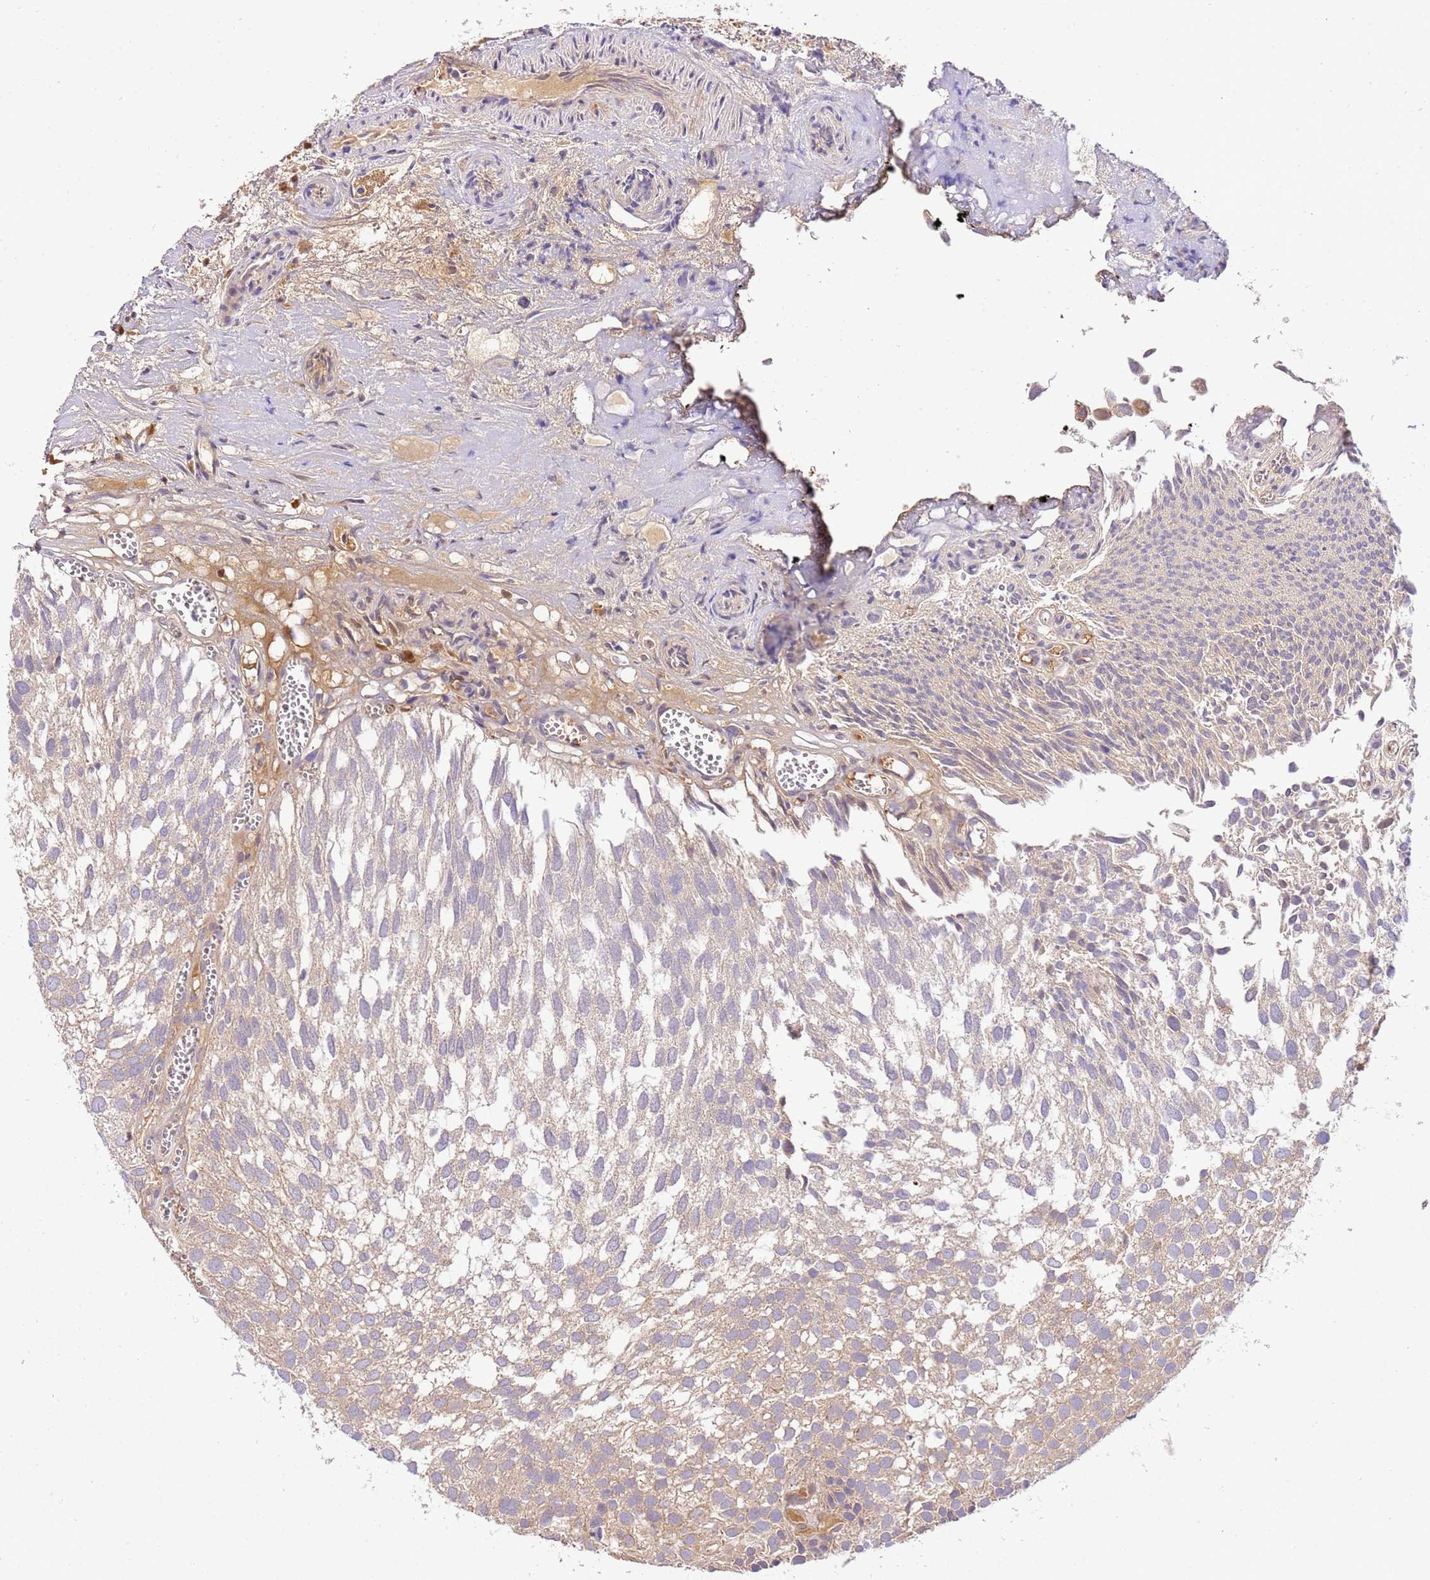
{"staining": {"intensity": "negative", "quantity": "none", "location": "none"}, "tissue": "urothelial cancer", "cell_type": "Tumor cells", "image_type": "cancer", "snomed": [{"axis": "morphology", "description": "Urothelial carcinoma, Low grade"}, {"axis": "topography", "description": "Urinary bladder"}], "caption": "The histopathology image reveals no staining of tumor cells in urothelial cancer. (DAB (3,3'-diaminobenzidine) immunohistochemistry, high magnification).", "gene": "C8G", "patient": {"sex": "male", "age": 88}}